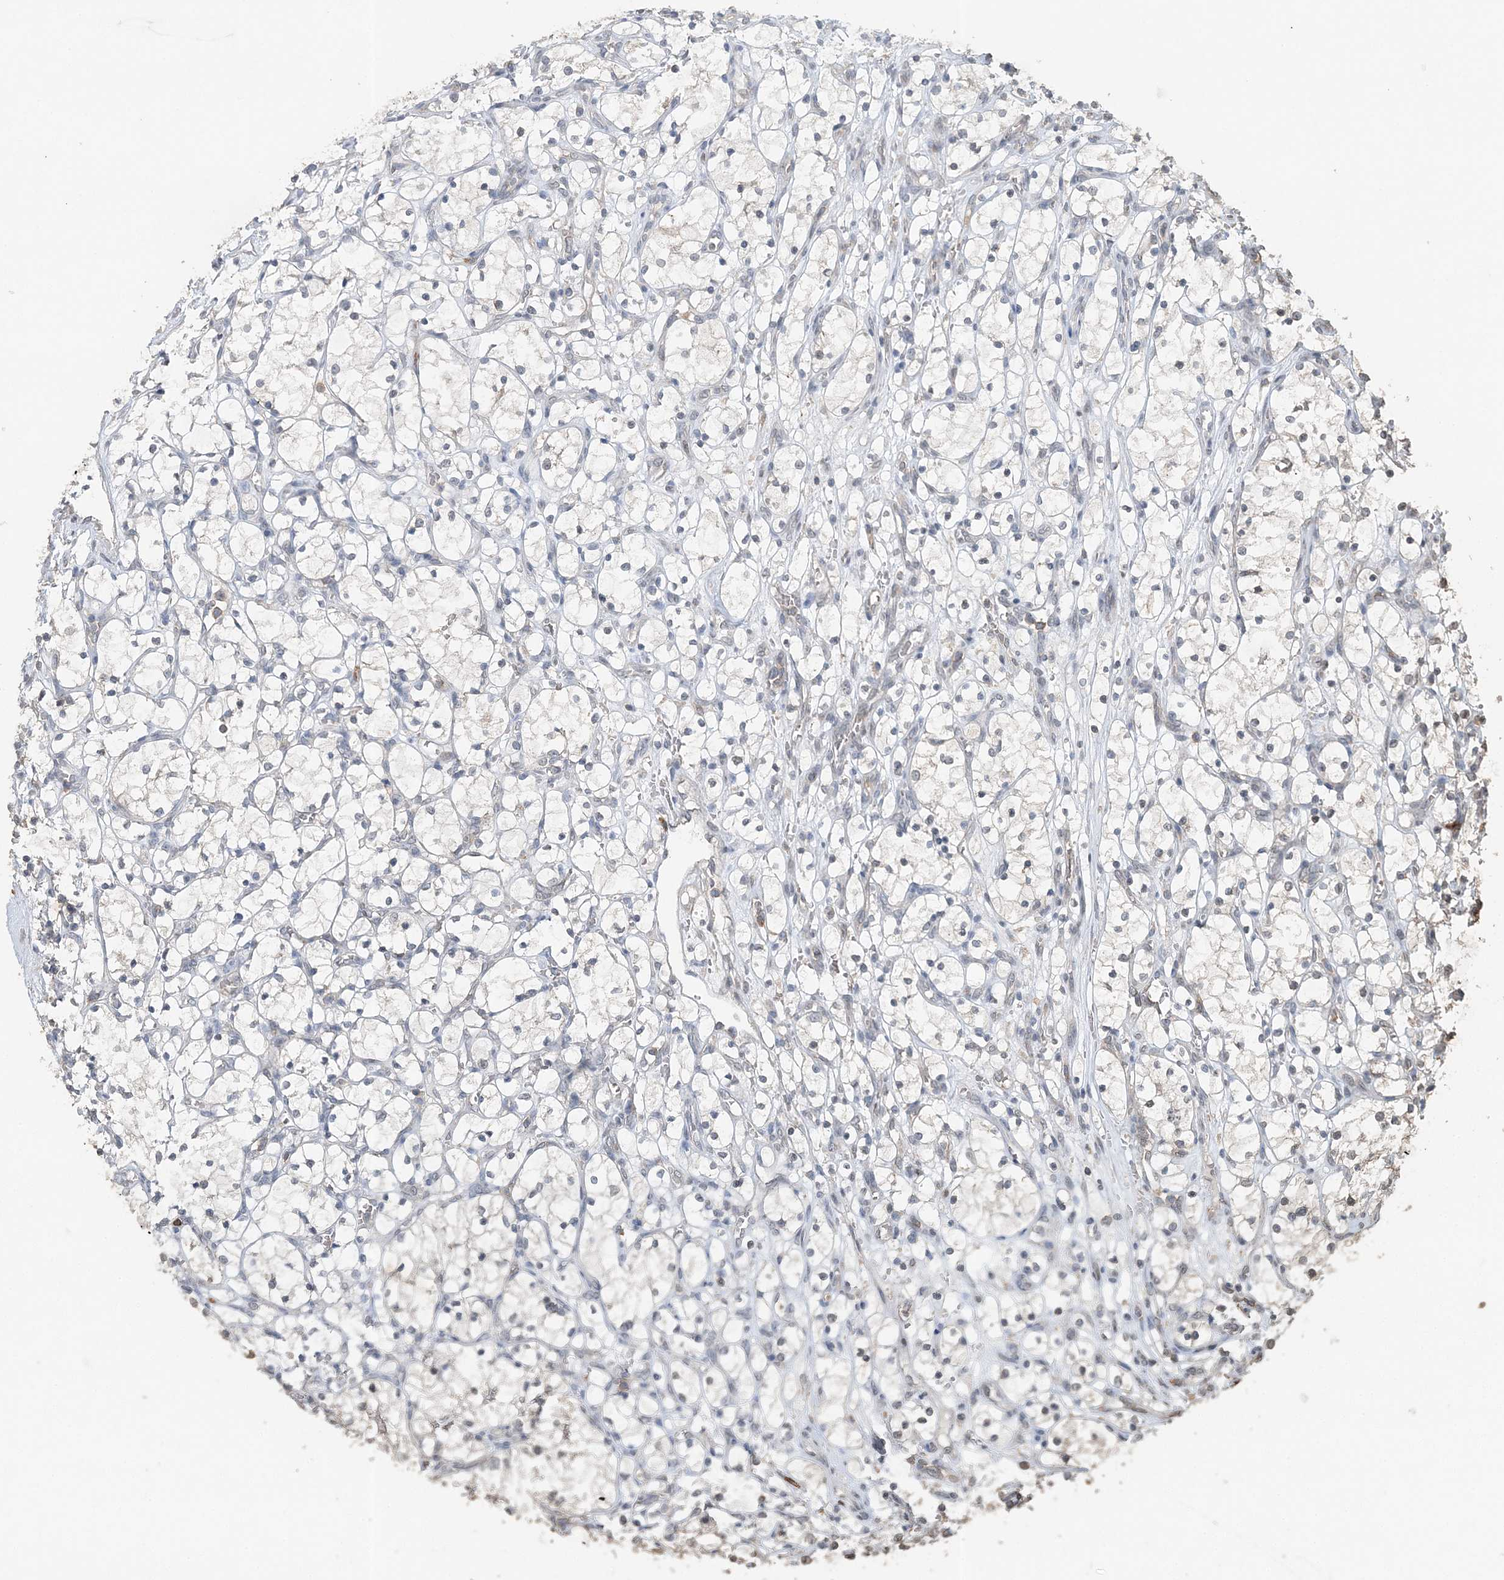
{"staining": {"intensity": "negative", "quantity": "none", "location": "none"}, "tissue": "renal cancer", "cell_type": "Tumor cells", "image_type": "cancer", "snomed": [{"axis": "morphology", "description": "Adenocarcinoma, NOS"}, {"axis": "topography", "description": "Kidney"}], "caption": "There is no significant expression in tumor cells of renal cancer (adenocarcinoma).", "gene": "FAM110A", "patient": {"sex": "female", "age": 69}}